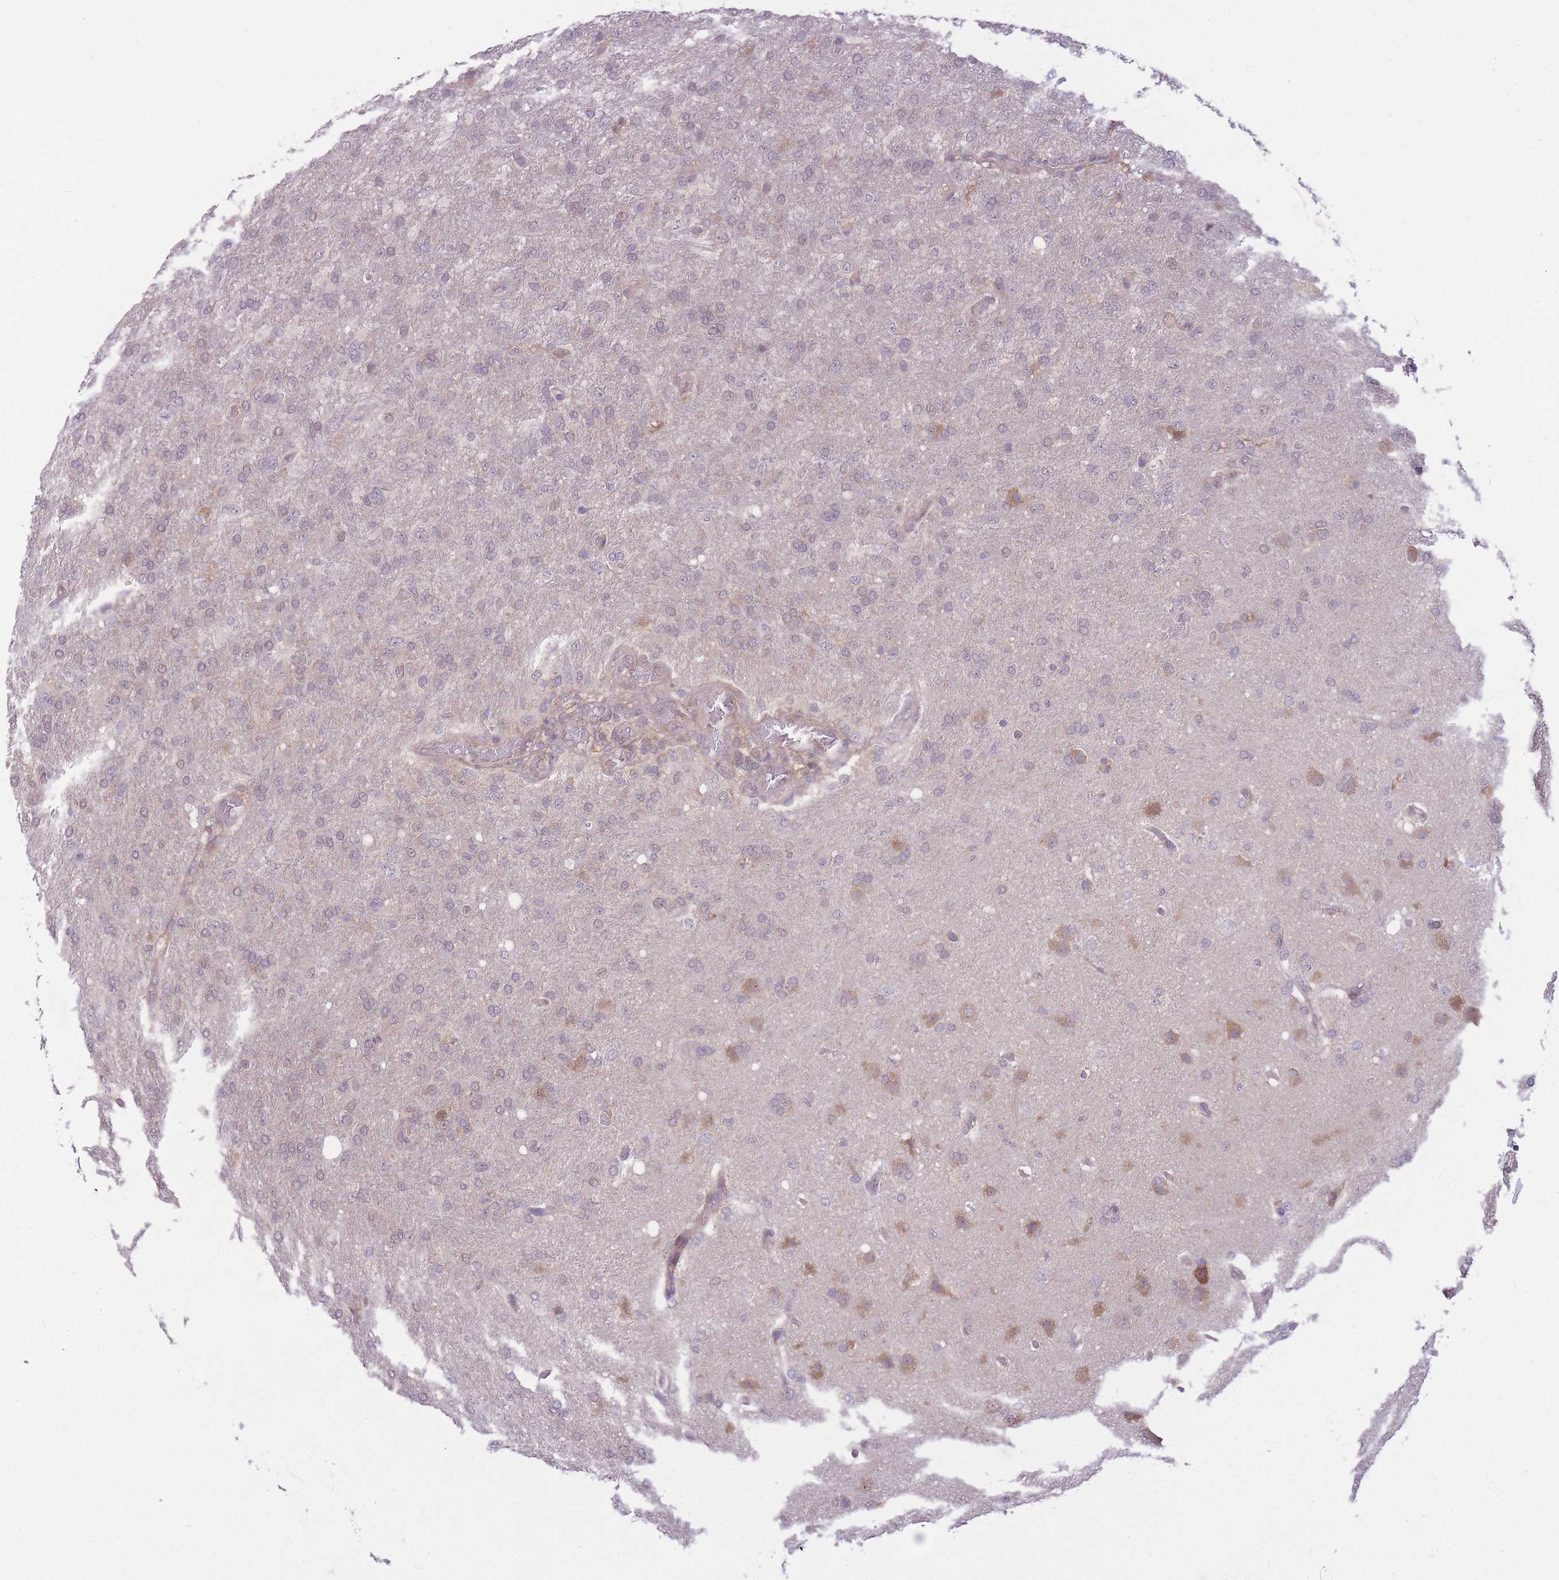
{"staining": {"intensity": "moderate", "quantity": "<25%", "location": "cytoplasmic/membranous"}, "tissue": "glioma", "cell_type": "Tumor cells", "image_type": "cancer", "snomed": [{"axis": "morphology", "description": "Glioma, malignant, High grade"}, {"axis": "topography", "description": "Brain"}], "caption": "A high-resolution histopathology image shows immunohistochemistry (IHC) staining of malignant glioma (high-grade), which displays moderate cytoplasmic/membranous staining in approximately <25% of tumor cells. The protein is stained brown, and the nuclei are stained in blue (DAB (3,3'-diaminobenzidine) IHC with brightfield microscopy, high magnification).", "gene": "CCT6B", "patient": {"sex": "female", "age": 74}}